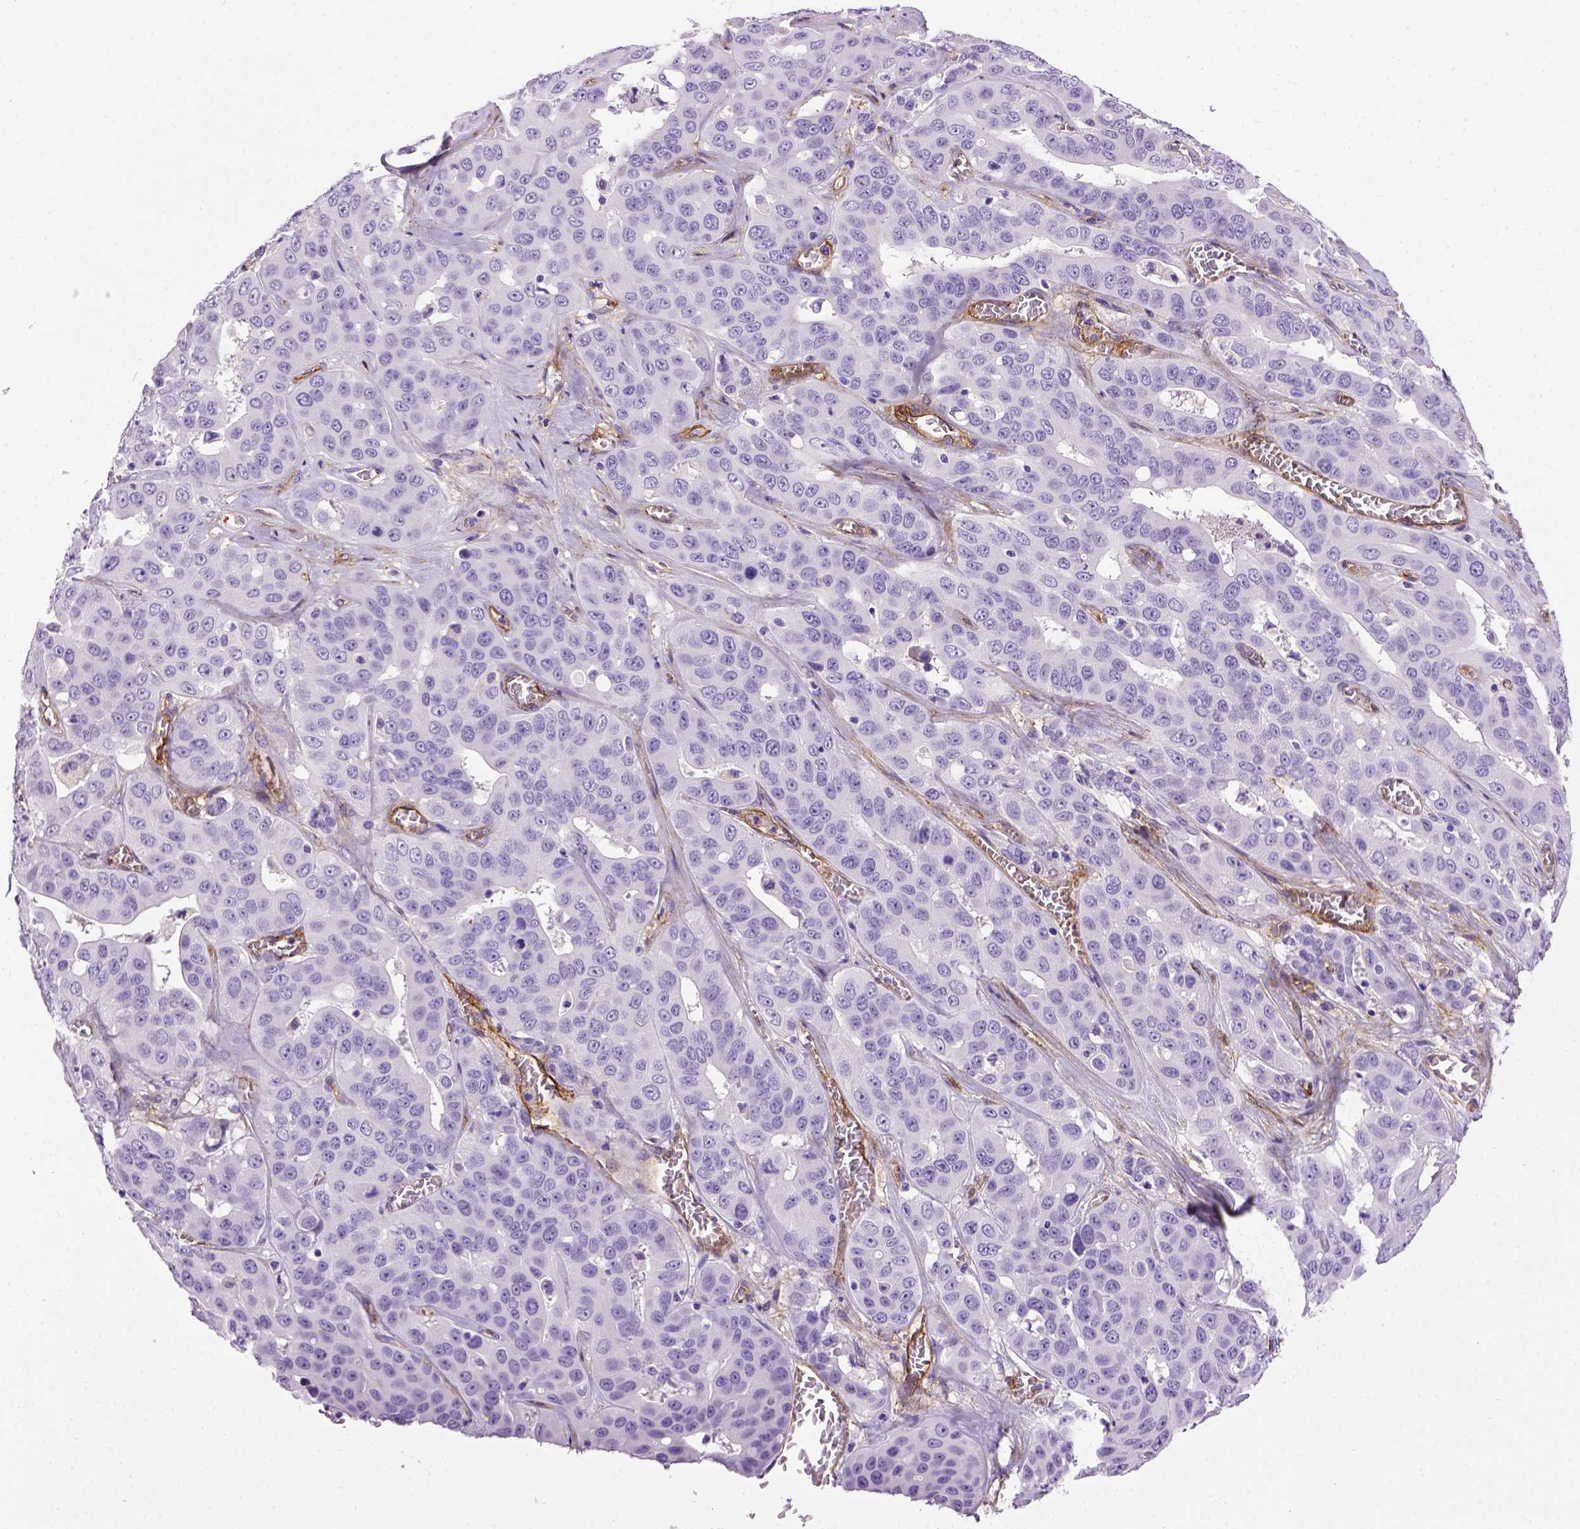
{"staining": {"intensity": "negative", "quantity": "none", "location": "none"}, "tissue": "liver cancer", "cell_type": "Tumor cells", "image_type": "cancer", "snomed": [{"axis": "morphology", "description": "Cholangiocarcinoma"}, {"axis": "topography", "description": "Liver"}], "caption": "Micrograph shows no protein expression in tumor cells of liver cancer tissue.", "gene": "ENG", "patient": {"sex": "female", "age": 52}}